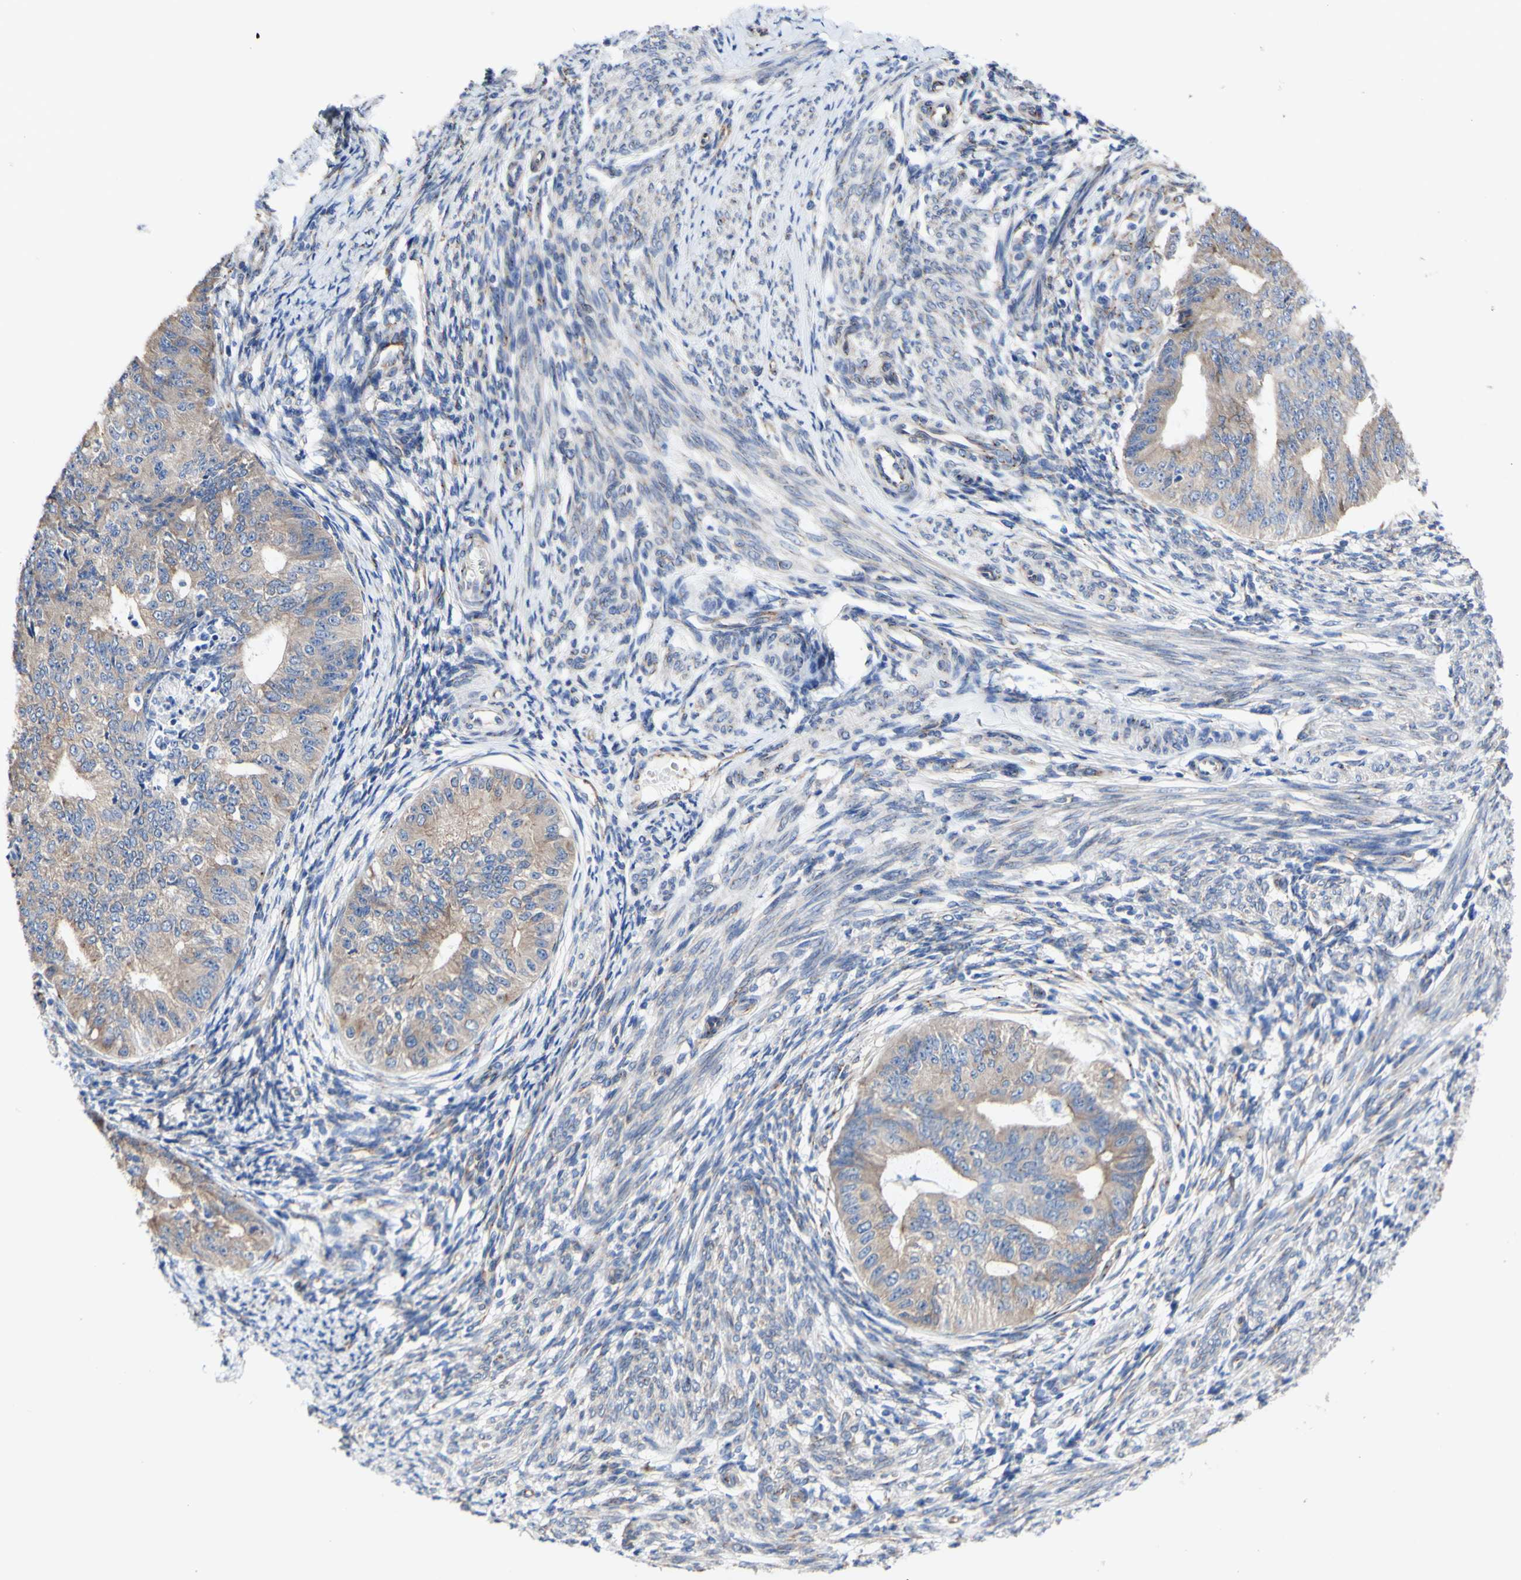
{"staining": {"intensity": "moderate", "quantity": ">75%", "location": "cytoplasmic/membranous"}, "tissue": "endometrial cancer", "cell_type": "Tumor cells", "image_type": "cancer", "snomed": [{"axis": "morphology", "description": "Adenocarcinoma, NOS"}, {"axis": "topography", "description": "Endometrium"}], "caption": "A high-resolution micrograph shows IHC staining of endometrial adenocarcinoma, which displays moderate cytoplasmic/membranous positivity in approximately >75% of tumor cells. Nuclei are stained in blue.", "gene": "LRIG3", "patient": {"sex": "female", "age": 32}}